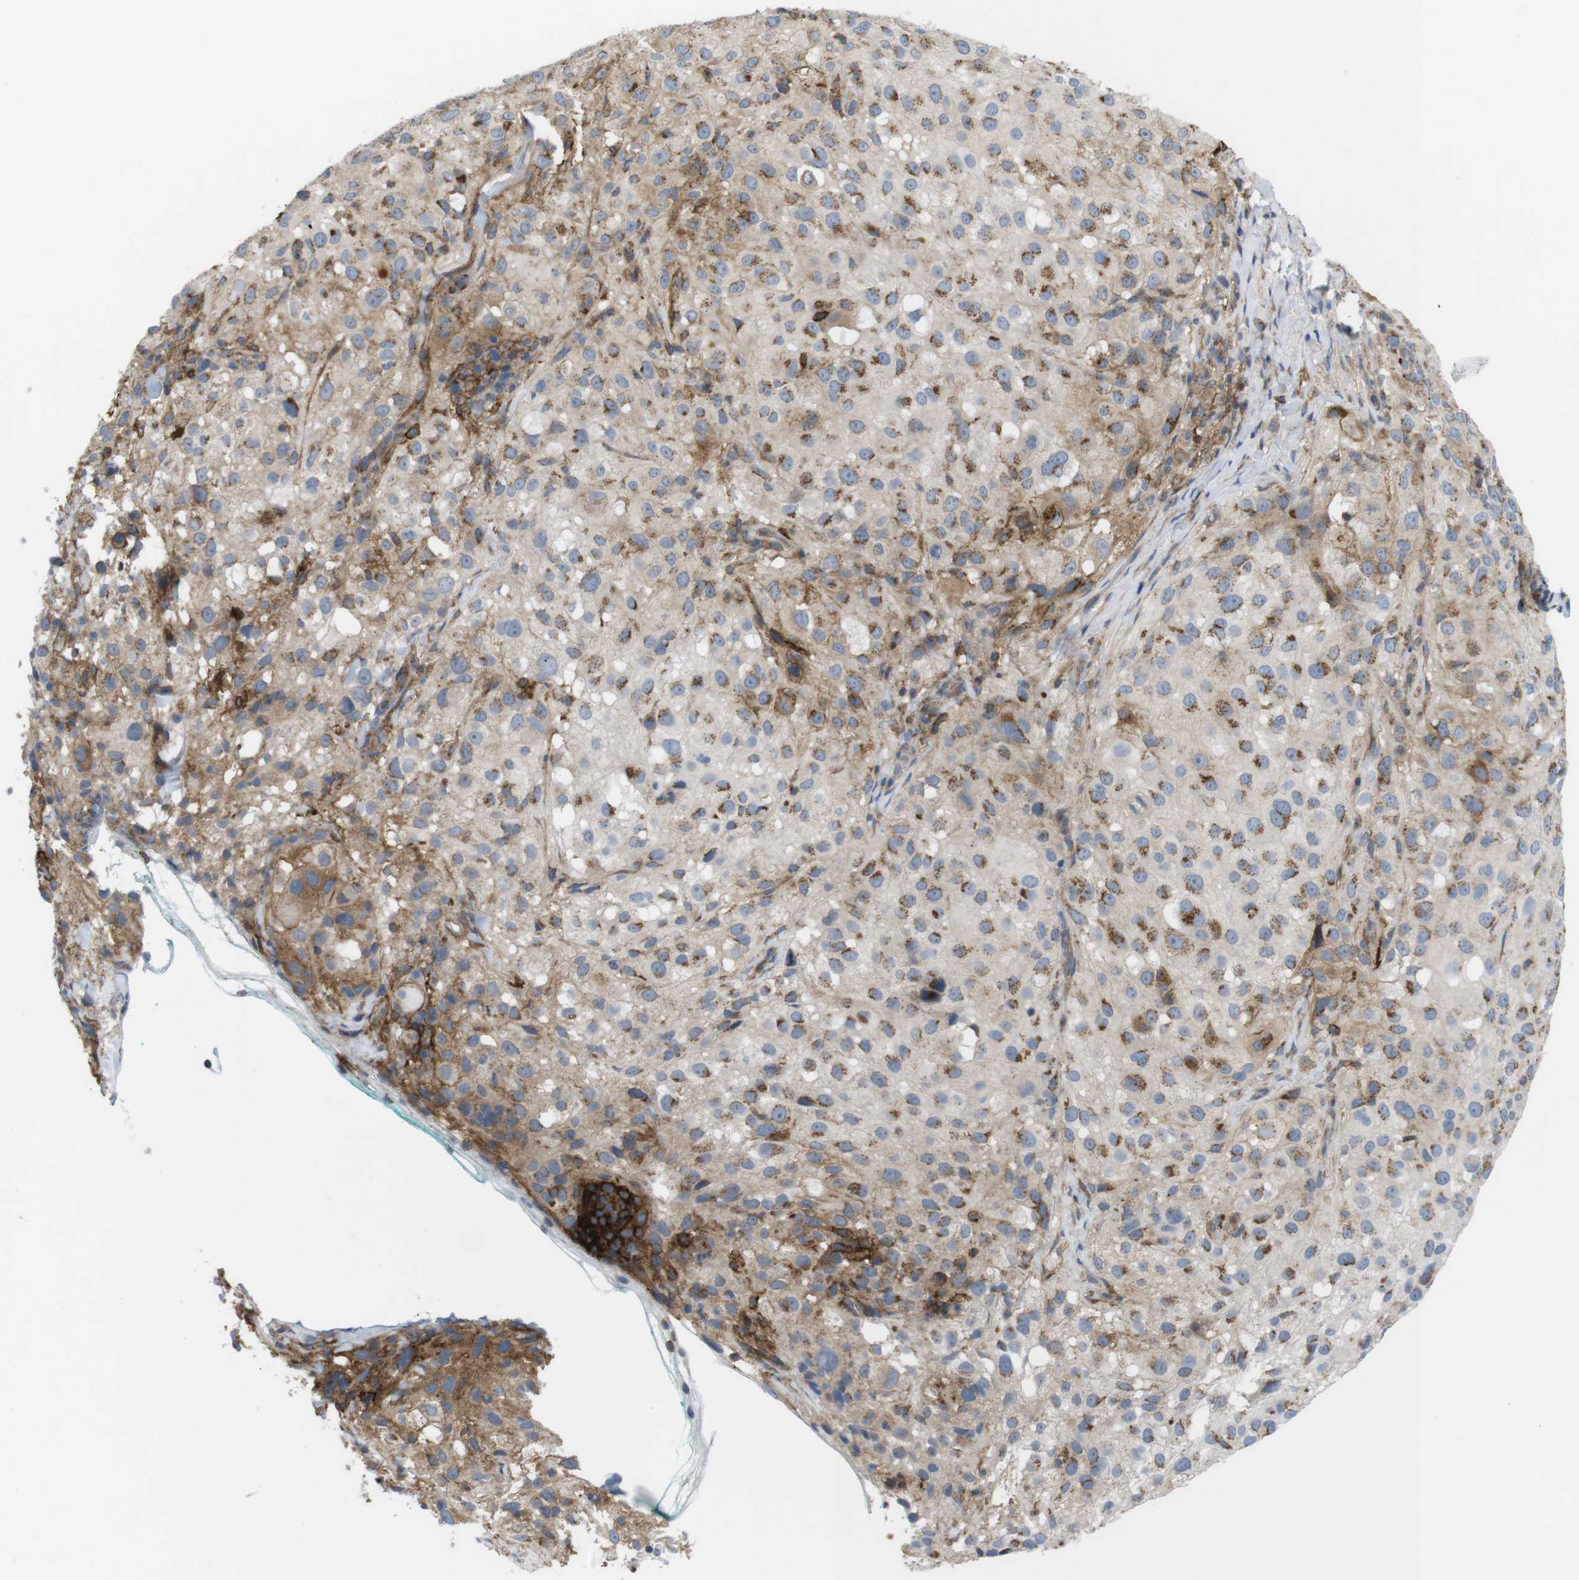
{"staining": {"intensity": "moderate", "quantity": "25%-75%", "location": "cytoplasmic/membranous"}, "tissue": "melanoma", "cell_type": "Tumor cells", "image_type": "cancer", "snomed": [{"axis": "morphology", "description": "Necrosis, NOS"}, {"axis": "morphology", "description": "Malignant melanoma, NOS"}, {"axis": "topography", "description": "Skin"}], "caption": "Melanoma stained for a protein (brown) shows moderate cytoplasmic/membranous positive expression in approximately 25%-75% of tumor cells.", "gene": "CCR6", "patient": {"sex": "female", "age": 87}}